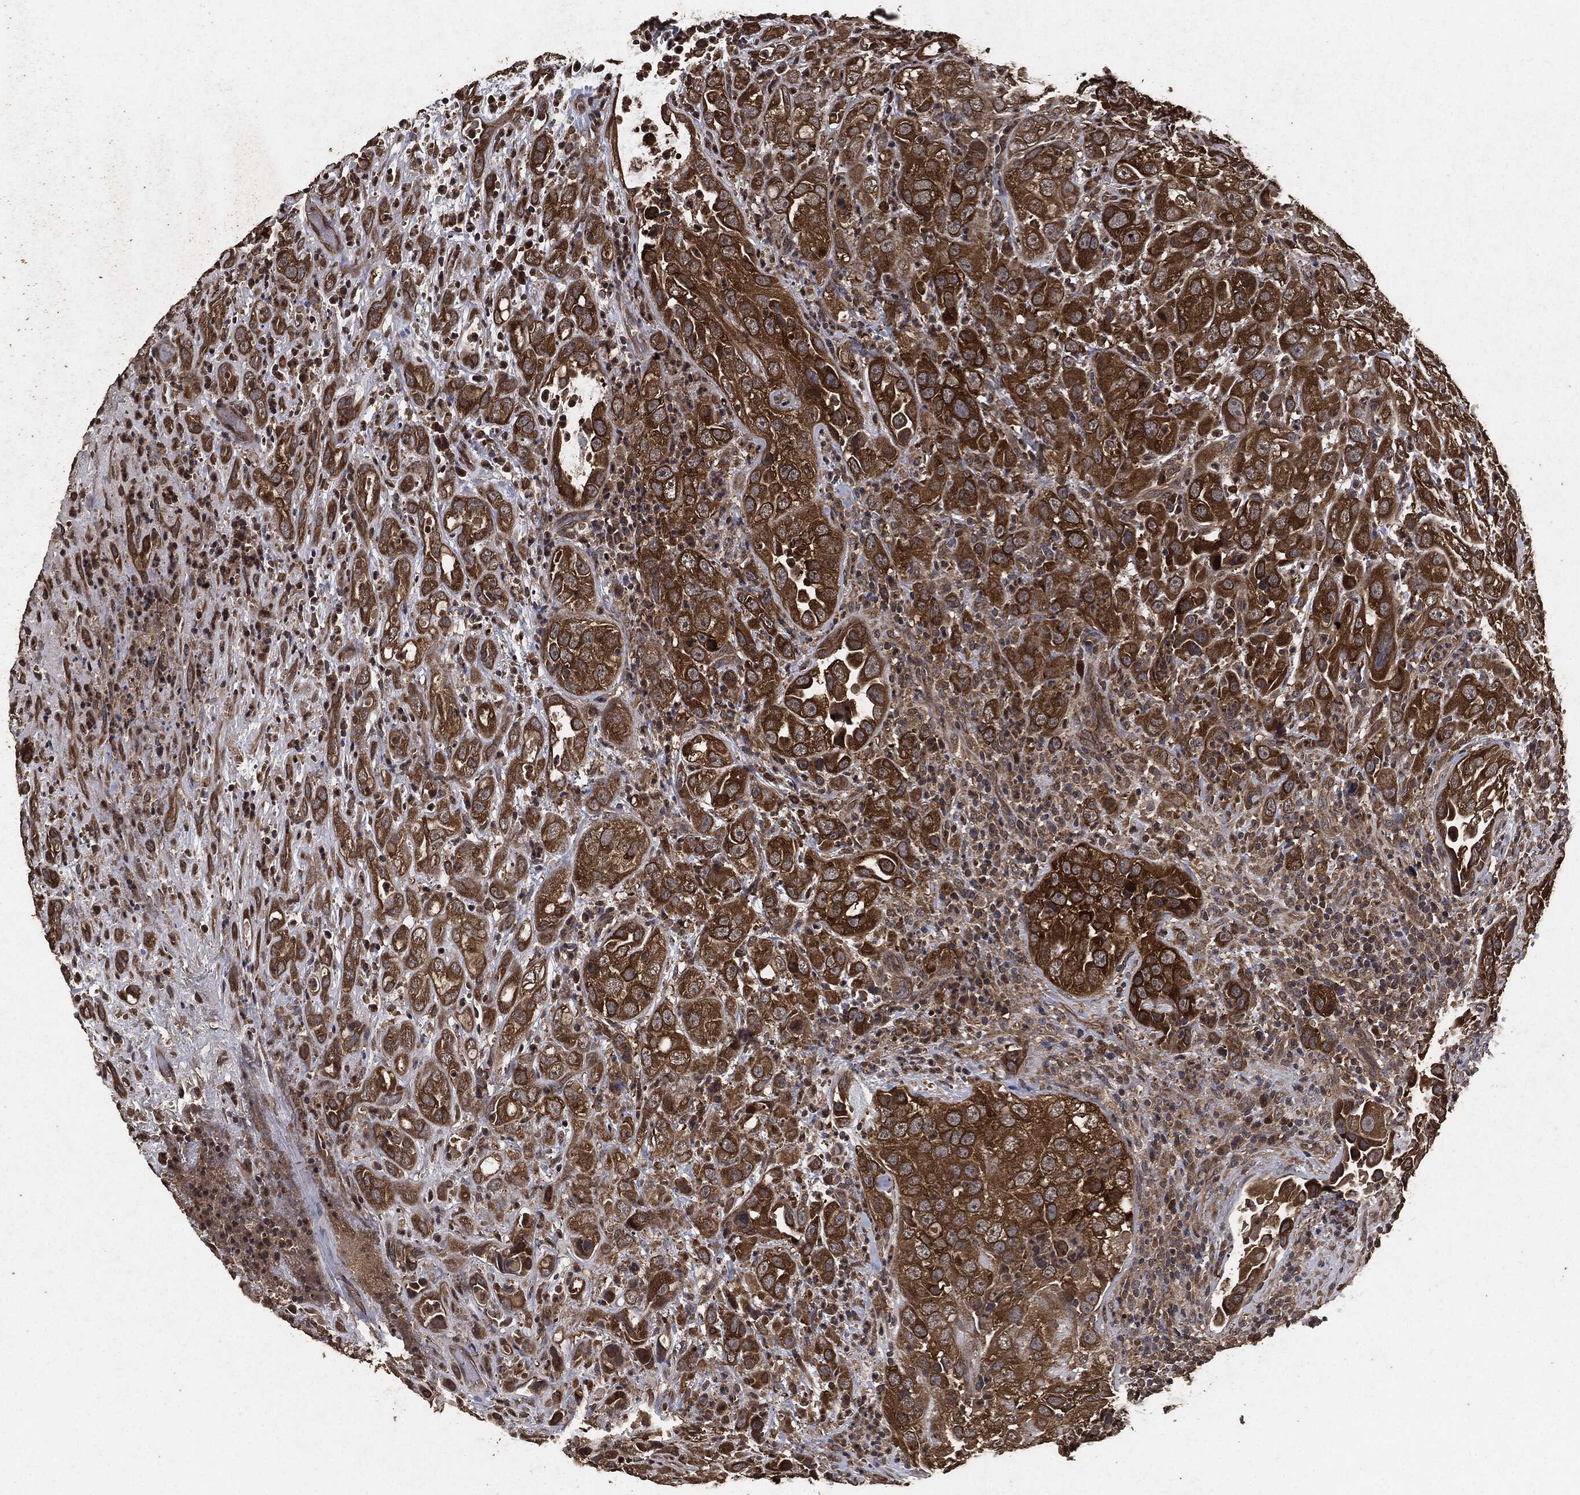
{"staining": {"intensity": "strong", "quantity": ">75%", "location": "cytoplasmic/membranous"}, "tissue": "urothelial cancer", "cell_type": "Tumor cells", "image_type": "cancer", "snomed": [{"axis": "morphology", "description": "Urothelial carcinoma, High grade"}, {"axis": "topography", "description": "Urinary bladder"}], "caption": "Protein analysis of urothelial cancer tissue displays strong cytoplasmic/membranous expression in approximately >75% of tumor cells. Using DAB (3,3'-diaminobenzidine) (brown) and hematoxylin (blue) stains, captured at high magnification using brightfield microscopy.", "gene": "AKT1S1", "patient": {"sex": "female", "age": 41}}